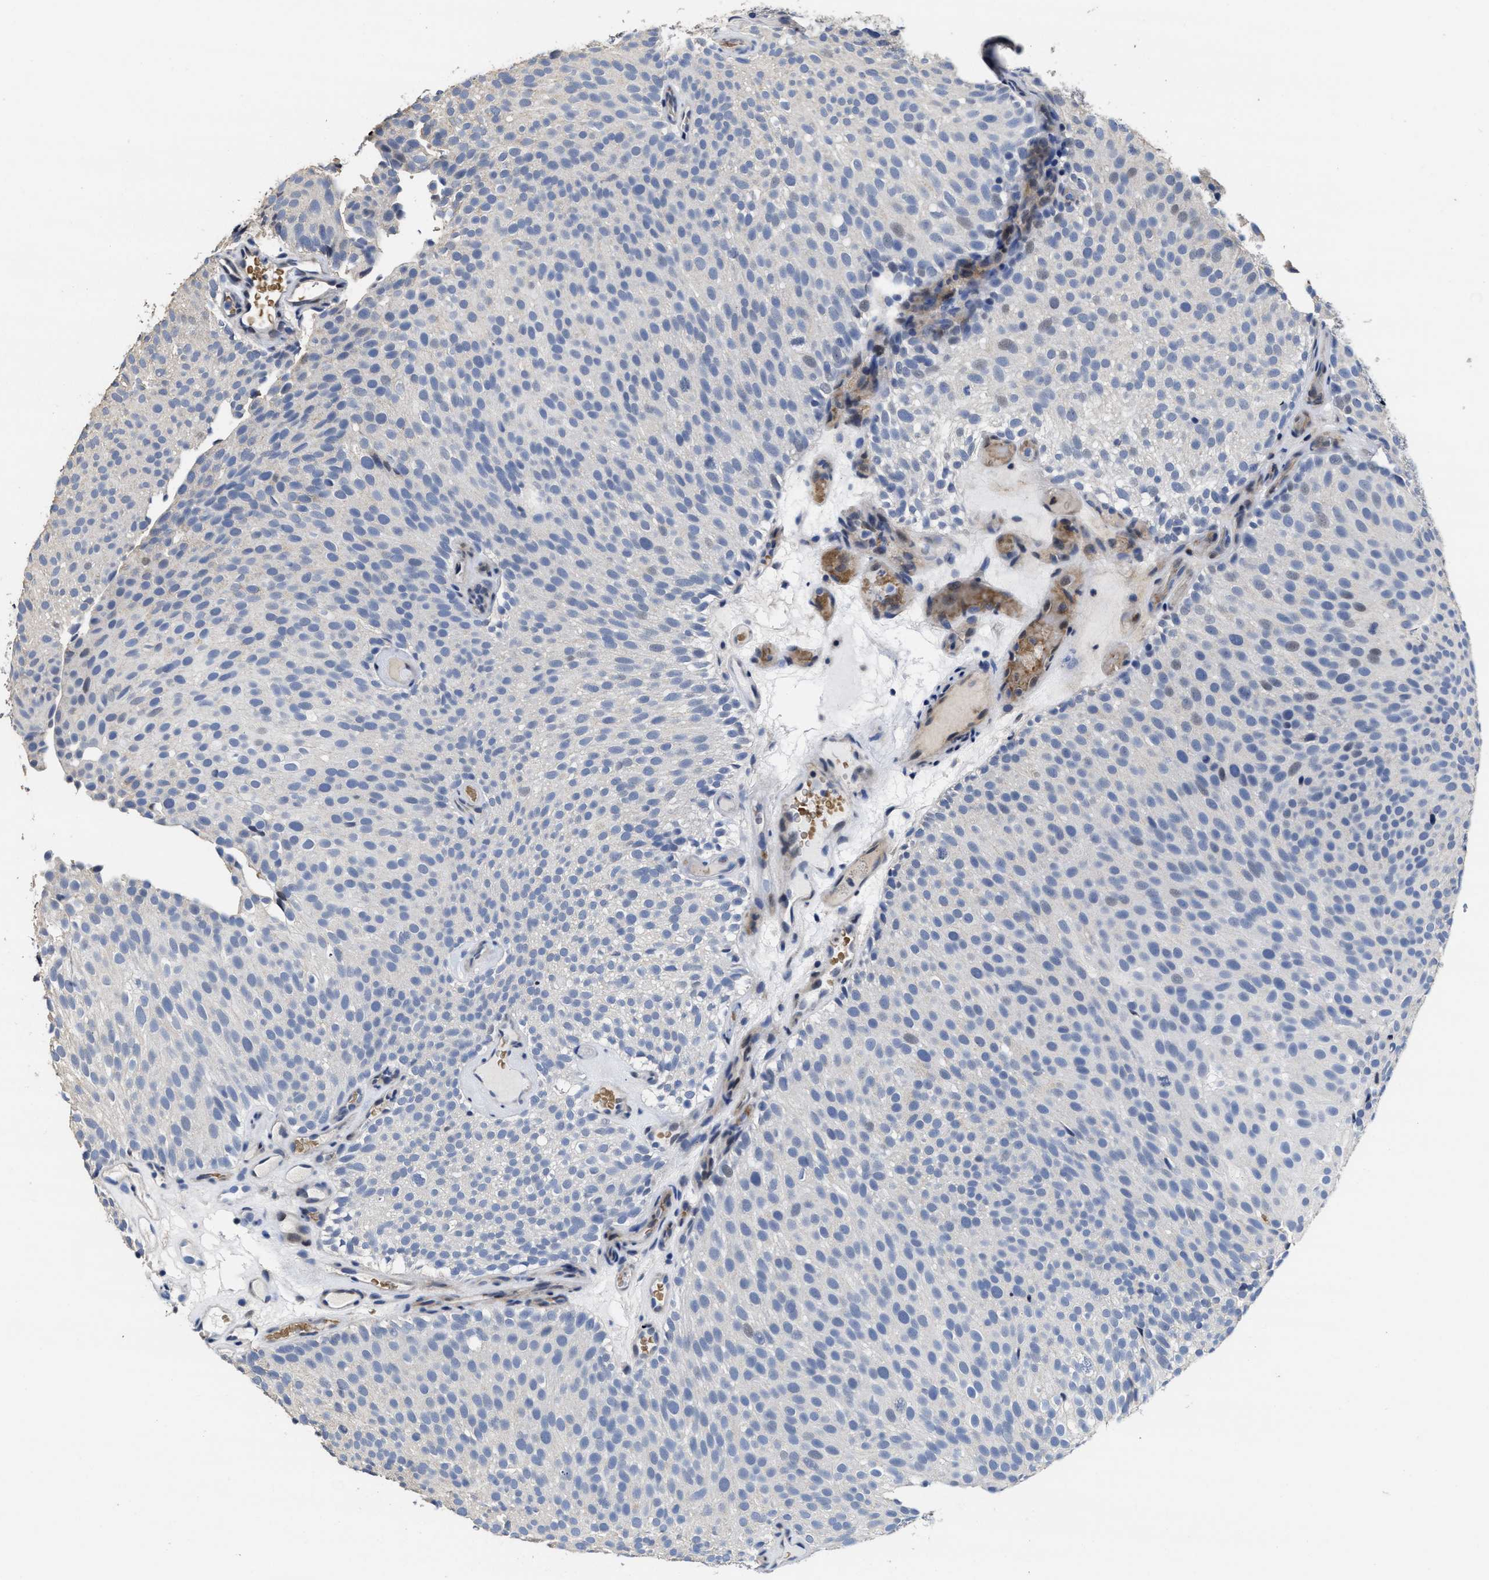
{"staining": {"intensity": "negative", "quantity": "none", "location": "none"}, "tissue": "urothelial cancer", "cell_type": "Tumor cells", "image_type": "cancer", "snomed": [{"axis": "morphology", "description": "Urothelial carcinoma, Low grade"}, {"axis": "topography", "description": "Urinary bladder"}], "caption": "Low-grade urothelial carcinoma was stained to show a protein in brown. There is no significant expression in tumor cells.", "gene": "ZFAT", "patient": {"sex": "male", "age": 78}}